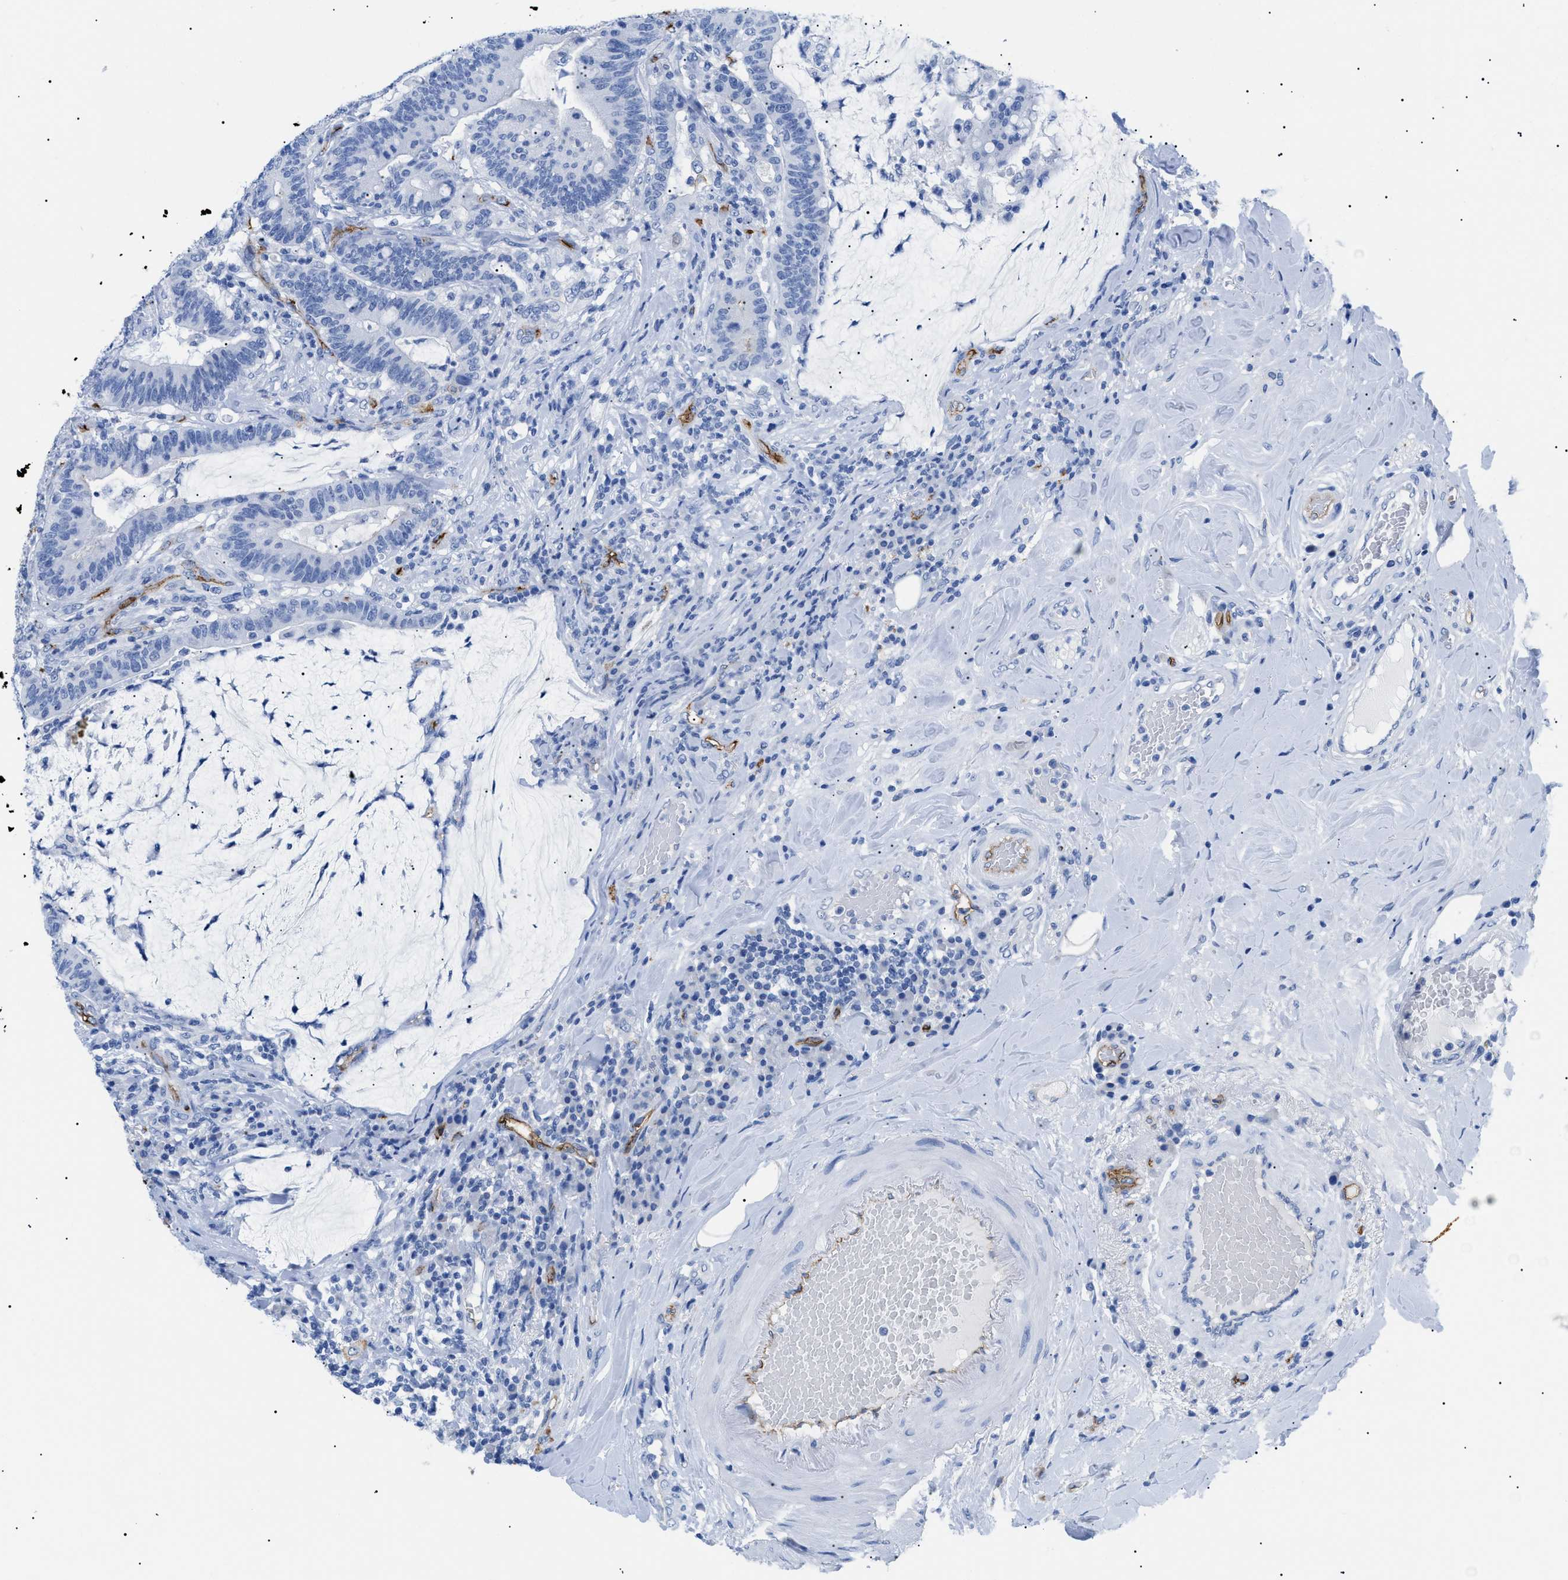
{"staining": {"intensity": "negative", "quantity": "none", "location": "none"}, "tissue": "colorectal cancer", "cell_type": "Tumor cells", "image_type": "cancer", "snomed": [{"axis": "morphology", "description": "Normal tissue, NOS"}, {"axis": "morphology", "description": "Adenocarcinoma, NOS"}, {"axis": "topography", "description": "Colon"}], "caption": "This micrograph is of colorectal cancer stained with IHC to label a protein in brown with the nuclei are counter-stained blue. There is no staining in tumor cells.", "gene": "PODXL", "patient": {"sex": "female", "age": 66}}